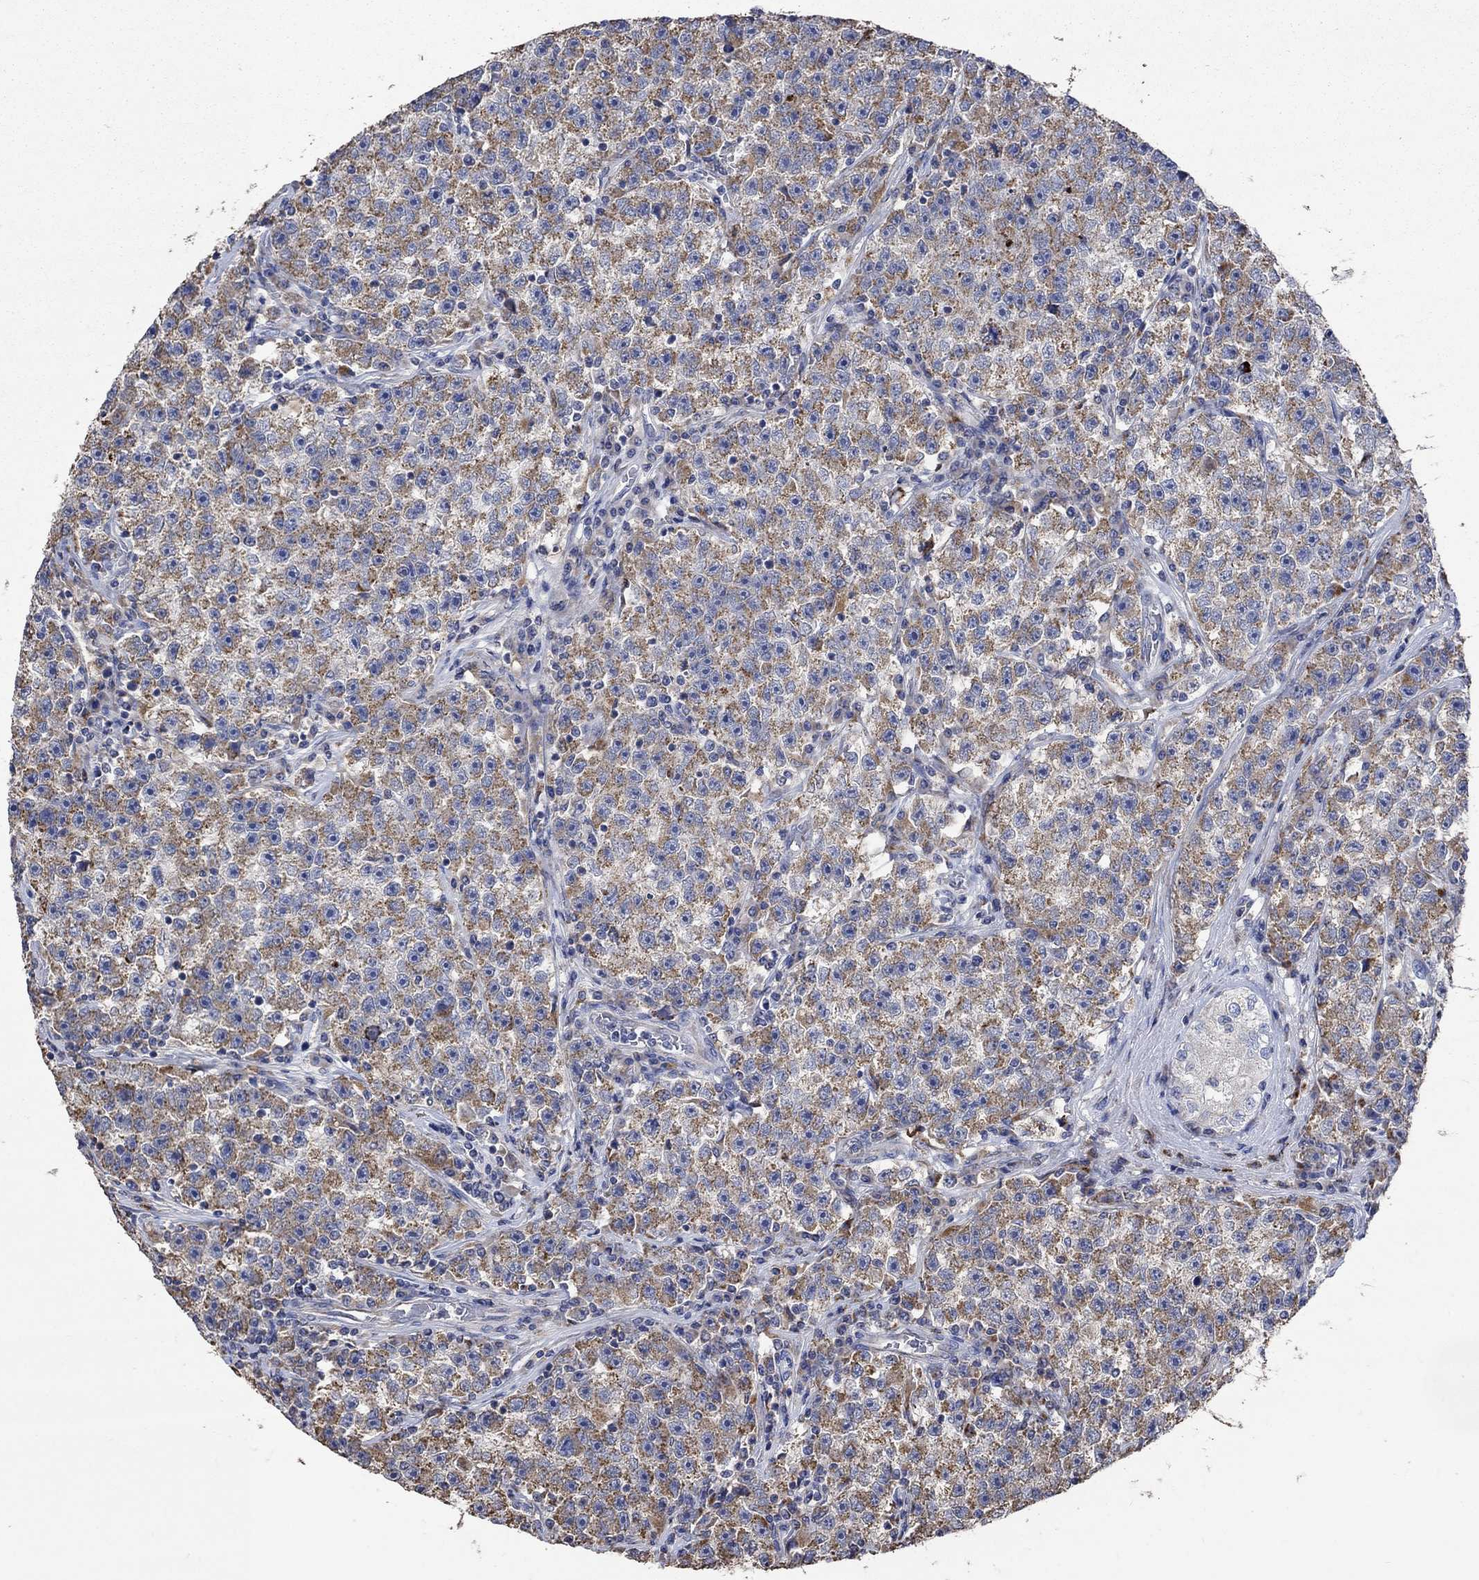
{"staining": {"intensity": "moderate", "quantity": ">75%", "location": "cytoplasmic/membranous"}, "tissue": "testis cancer", "cell_type": "Tumor cells", "image_type": "cancer", "snomed": [{"axis": "morphology", "description": "Seminoma, NOS"}, {"axis": "topography", "description": "Testis"}], "caption": "There is medium levels of moderate cytoplasmic/membranous staining in tumor cells of testis cancer, as demonstrated by immunohistochemical staining (brown color).", "gene": "UGT8", "patient": {"sex": "male", "age": 22}}